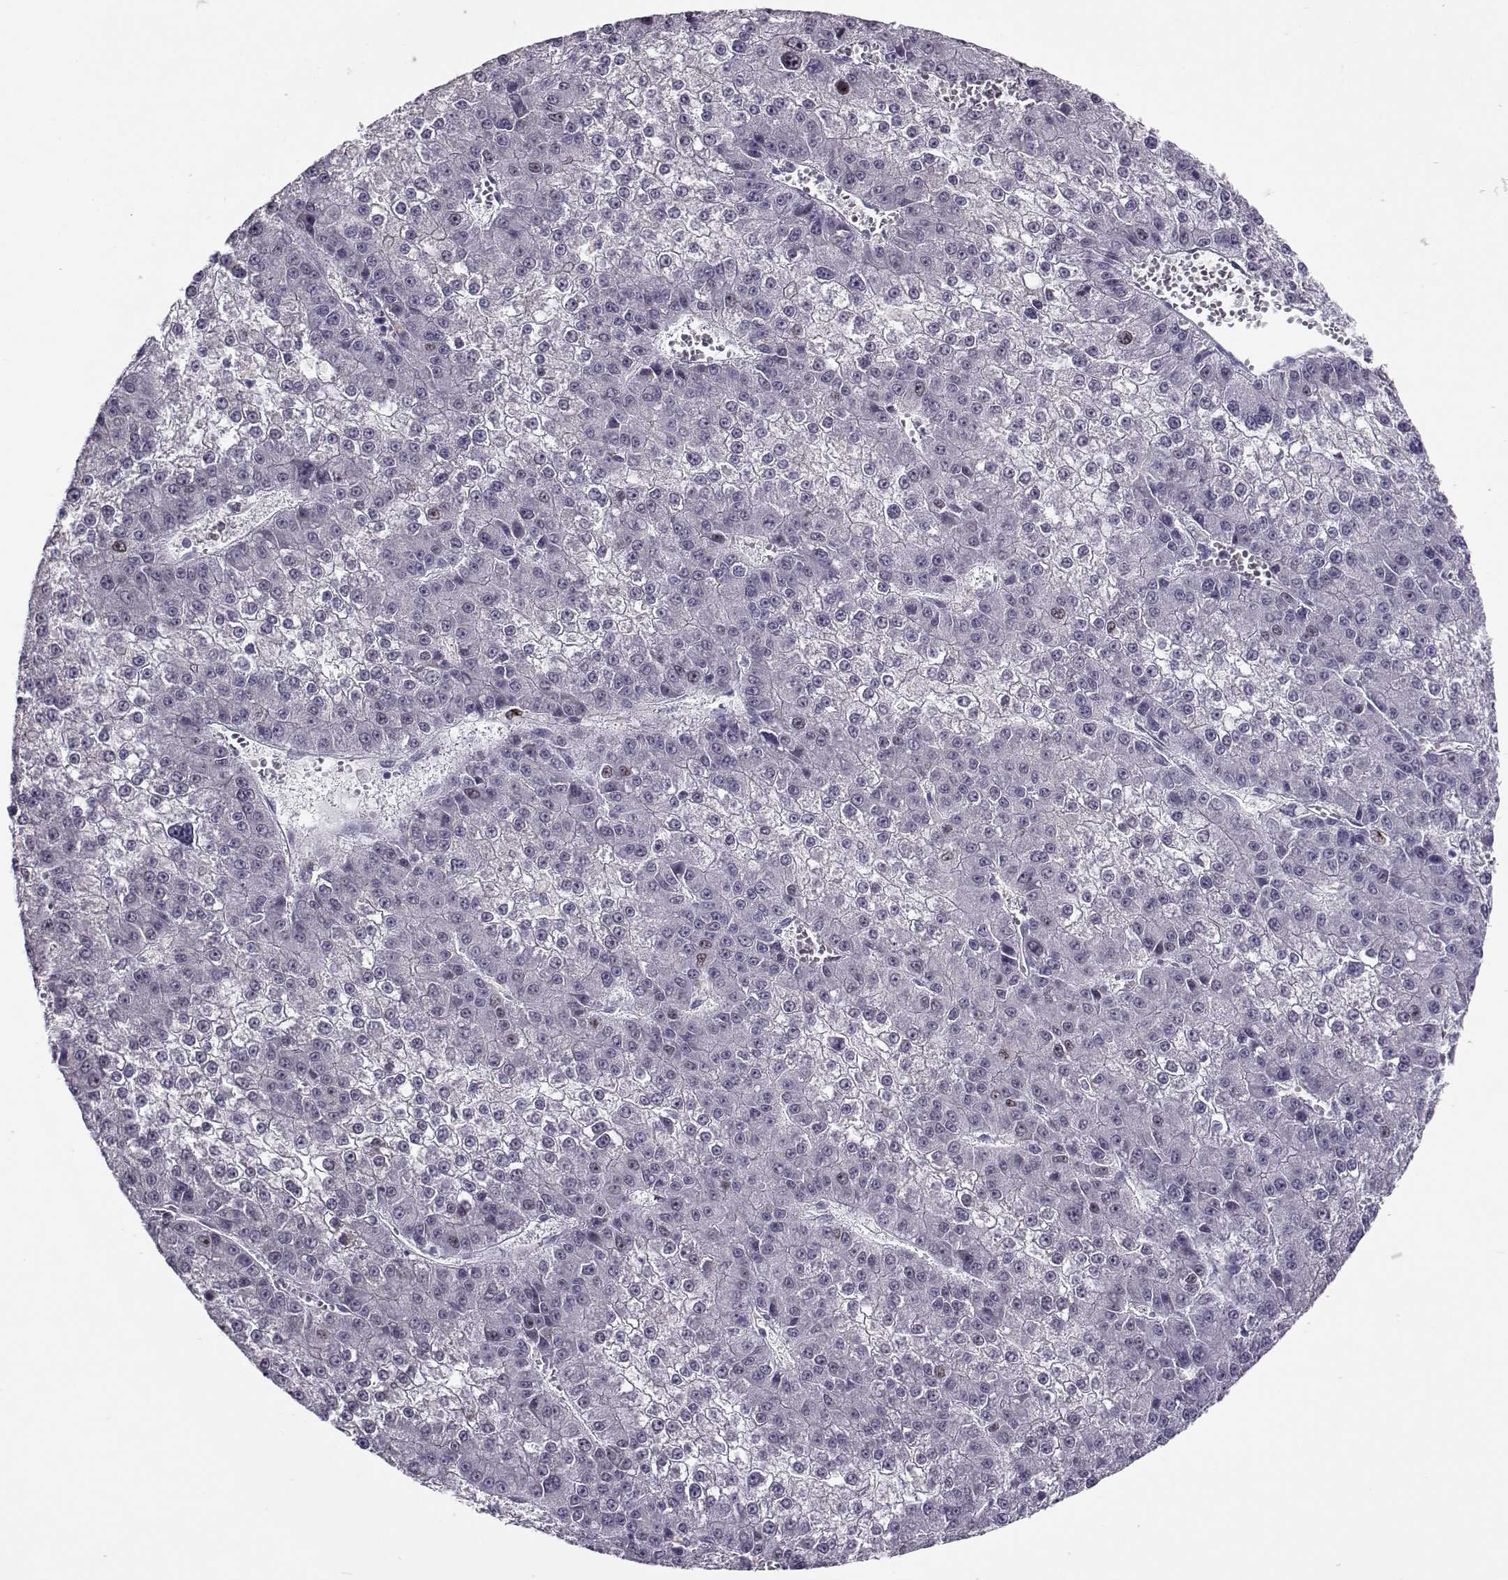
{"staining": {"intensity": "negative", "quantity": "none", "location": "none"}, "tissue": "liver cancer", "cell_type": "Tumor cells", "image_type": "cancer", "snomed": [{"axis": "morphology", "description": "Carcinoma, Hepatocellular, NOS"}, {"axis": "topography", "description": "Liver"}], "caption": "DAB (3,3'-diaminobenzidine) immunohistochemical staining of human liver cancer (hepatocellular carcinoma) demonstrates no significant staining in tumor cells. (DAB (3,3'-diaminobenzidine) immunohistochemistry (IHC), high magnification).", "gene": "NPW", "patient": {"sex": "female", "age": 73}}